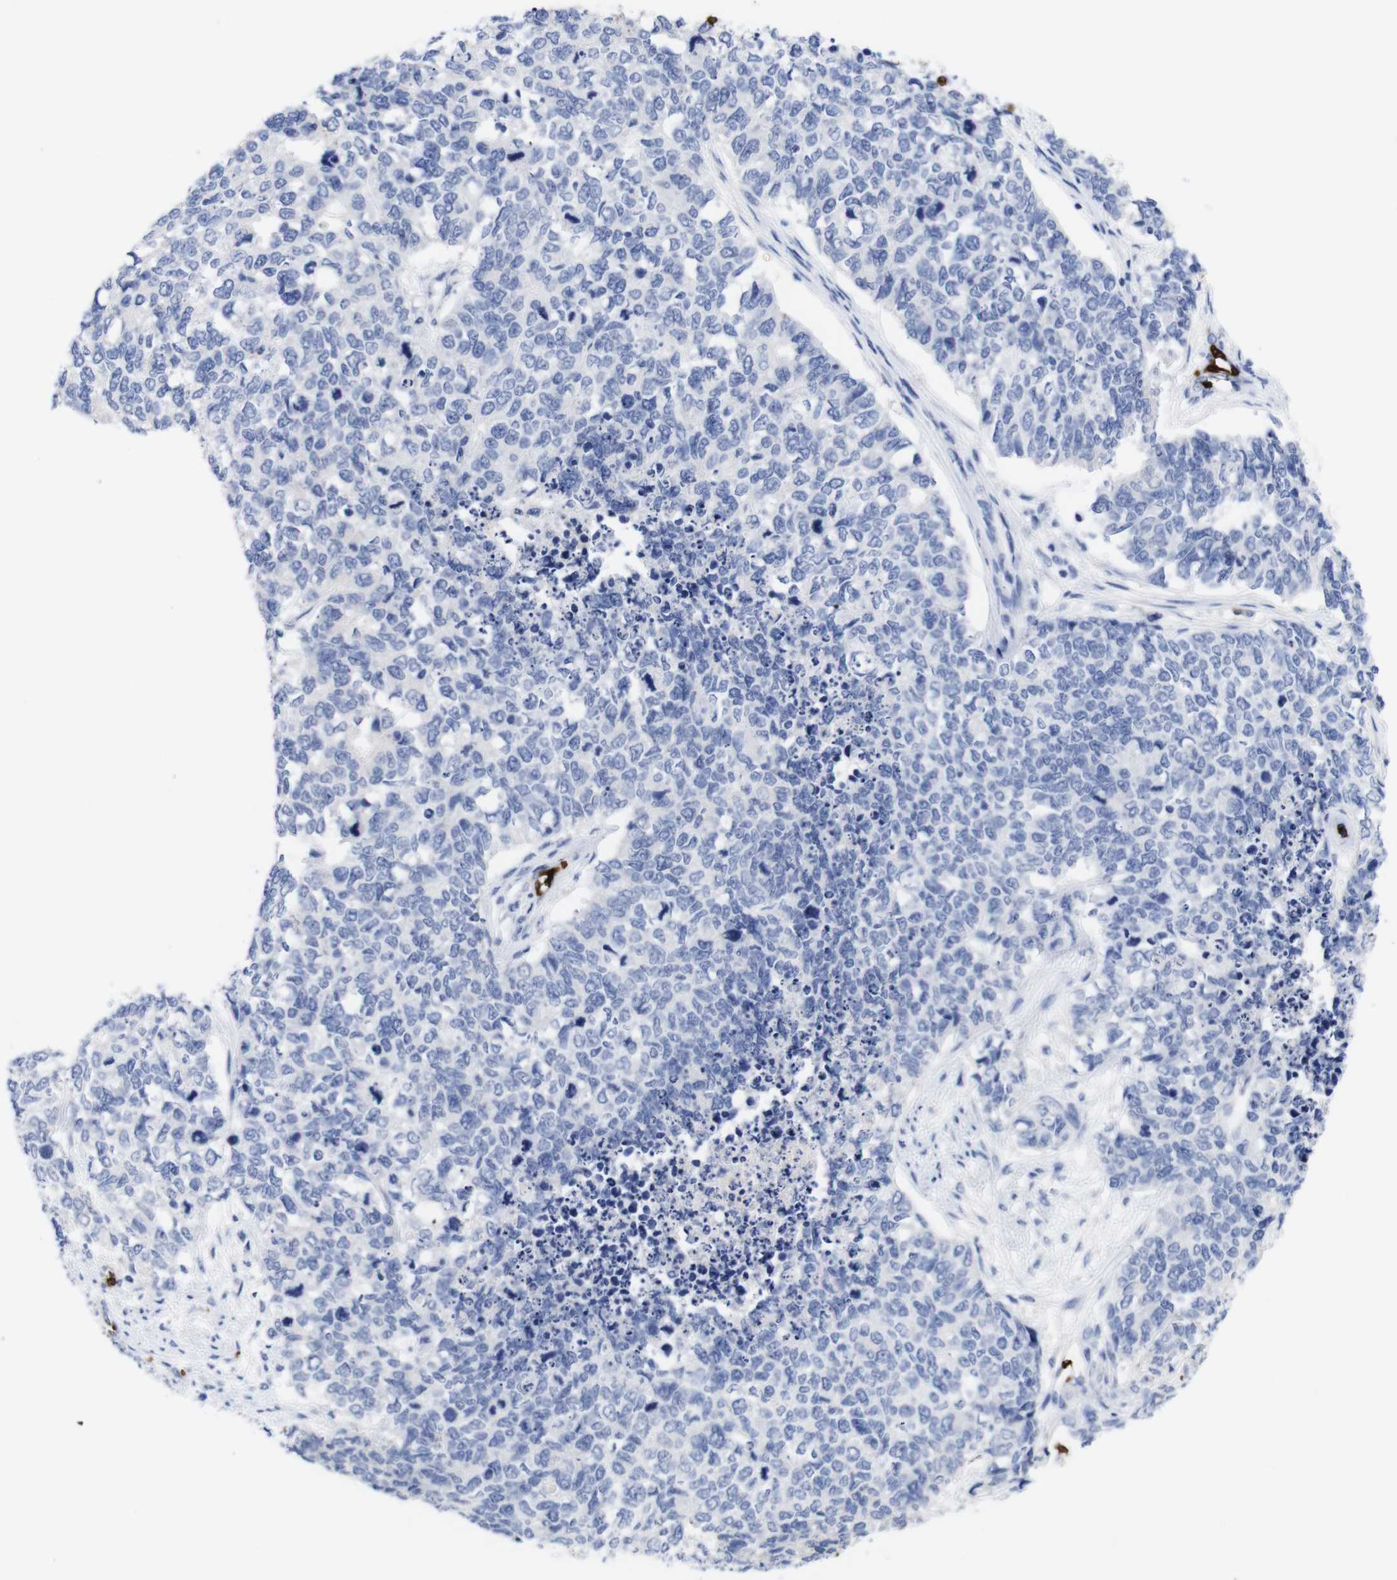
{"staining": {"intensity": "negative", "quantity": "none", "location": "none"}, "tissue": "cervical cancer", "cell_type": "Tumor cells", "image_type": "cancer", "snomed": [{"axis": "morphology", "description": "Squamous cell carcinoma, NOS"}, {"axis": "topography", "description": "Cervix"}], "caption": "Immunohistochemistry of cervical cancer displays no positivity in tumor cells.", "gene": "S1PR2", "patient": {"sex": "female", "age": 63}}